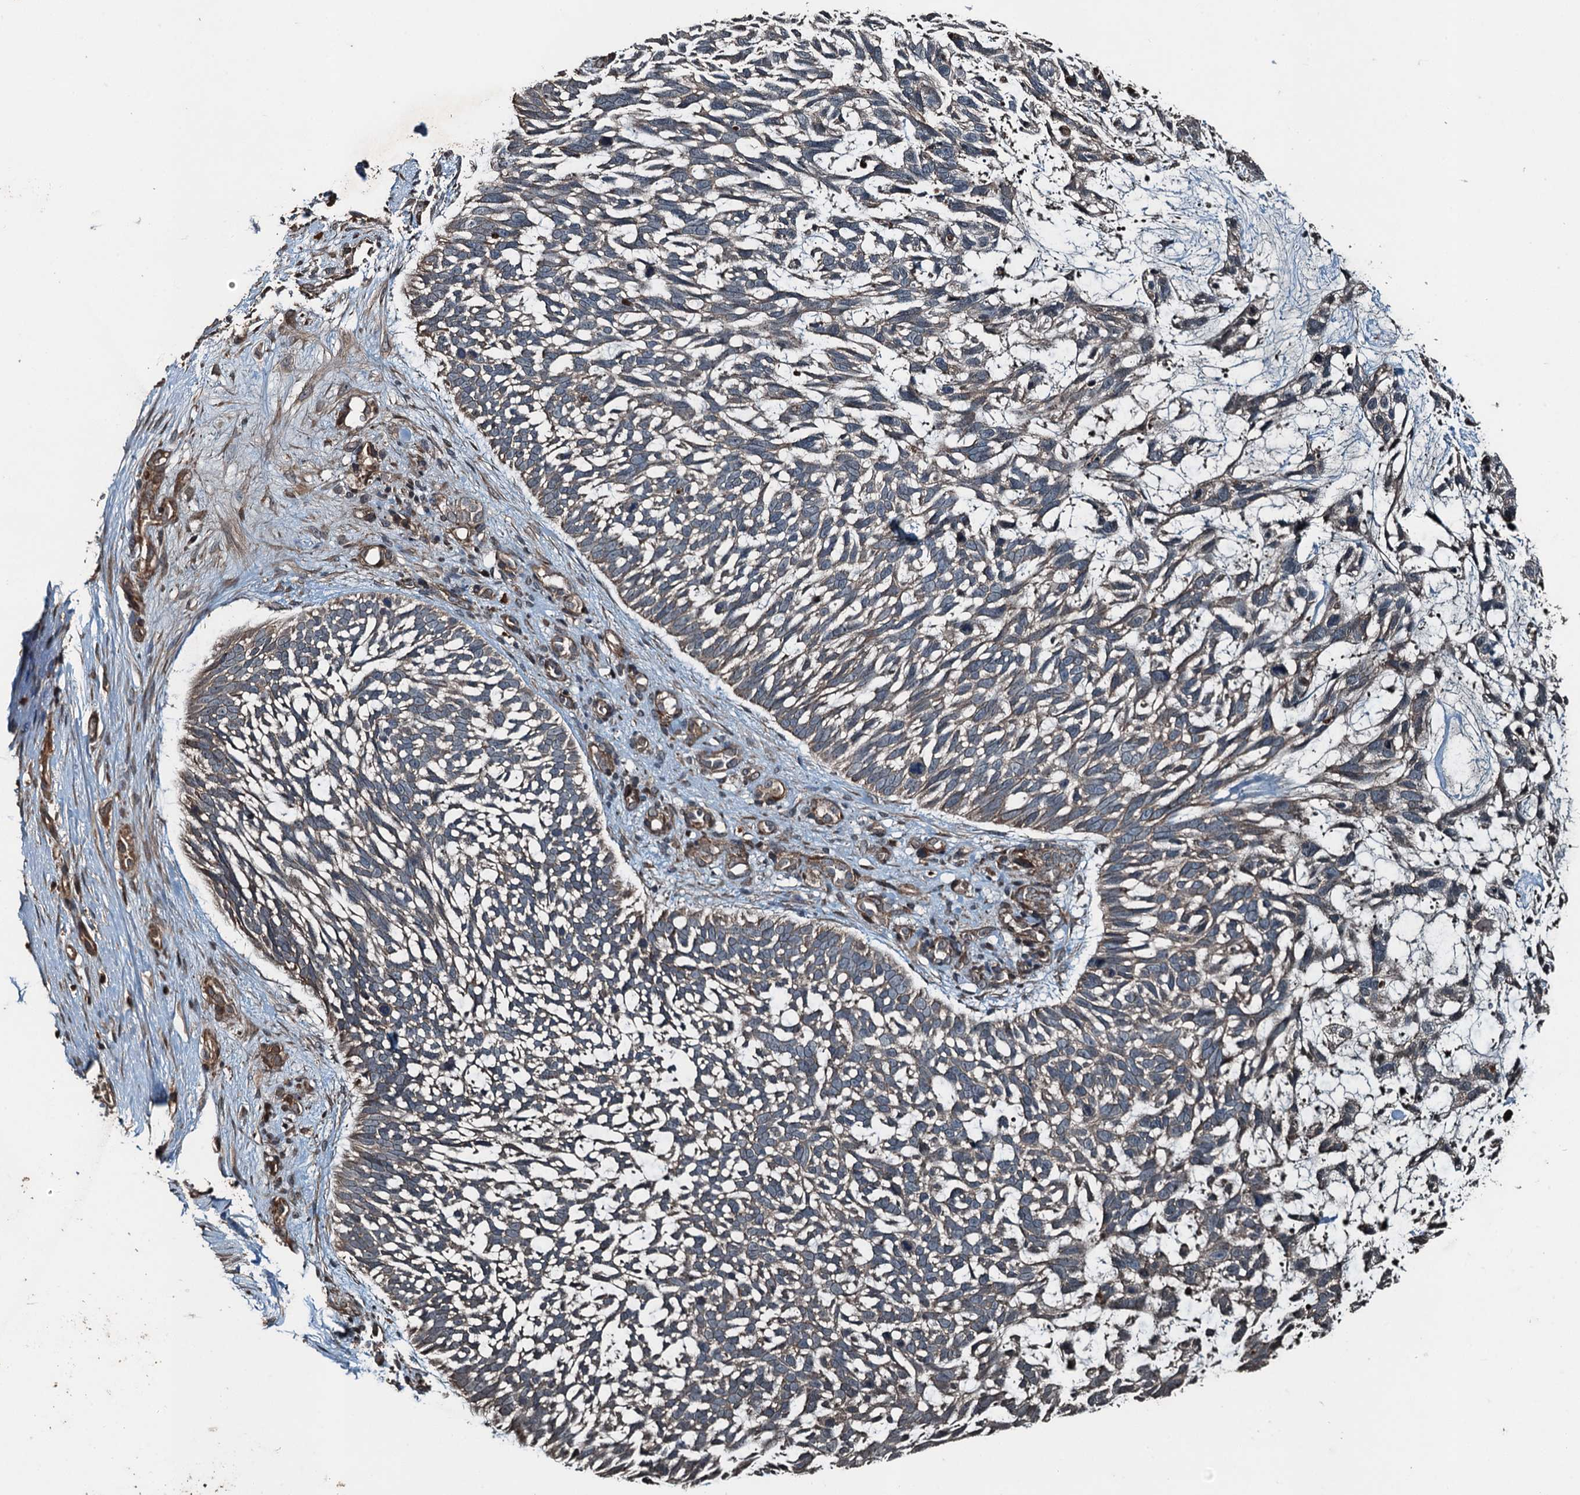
{"staining": {"intensity": "weak", "quantity": "<25%", "location": "cytoplasmic/membranous"}, "tissue": "skin cancer", "cell_type": "Tumor cells", "image_type": "cancer", "snomed": [{"axis": "morphology", "description": "Basal cell carcinoma"}, {"axis": "topography", "description": "Skin"}], "caption": "Immunohistochemistry (IHC) photomicrograph of human basal cell carcinoma (skin) stained for a protein (brown), which exhibits no staining in tumor cells.", "gene": "TCTN1", "patient": {"sex": "male", "age": 88}}